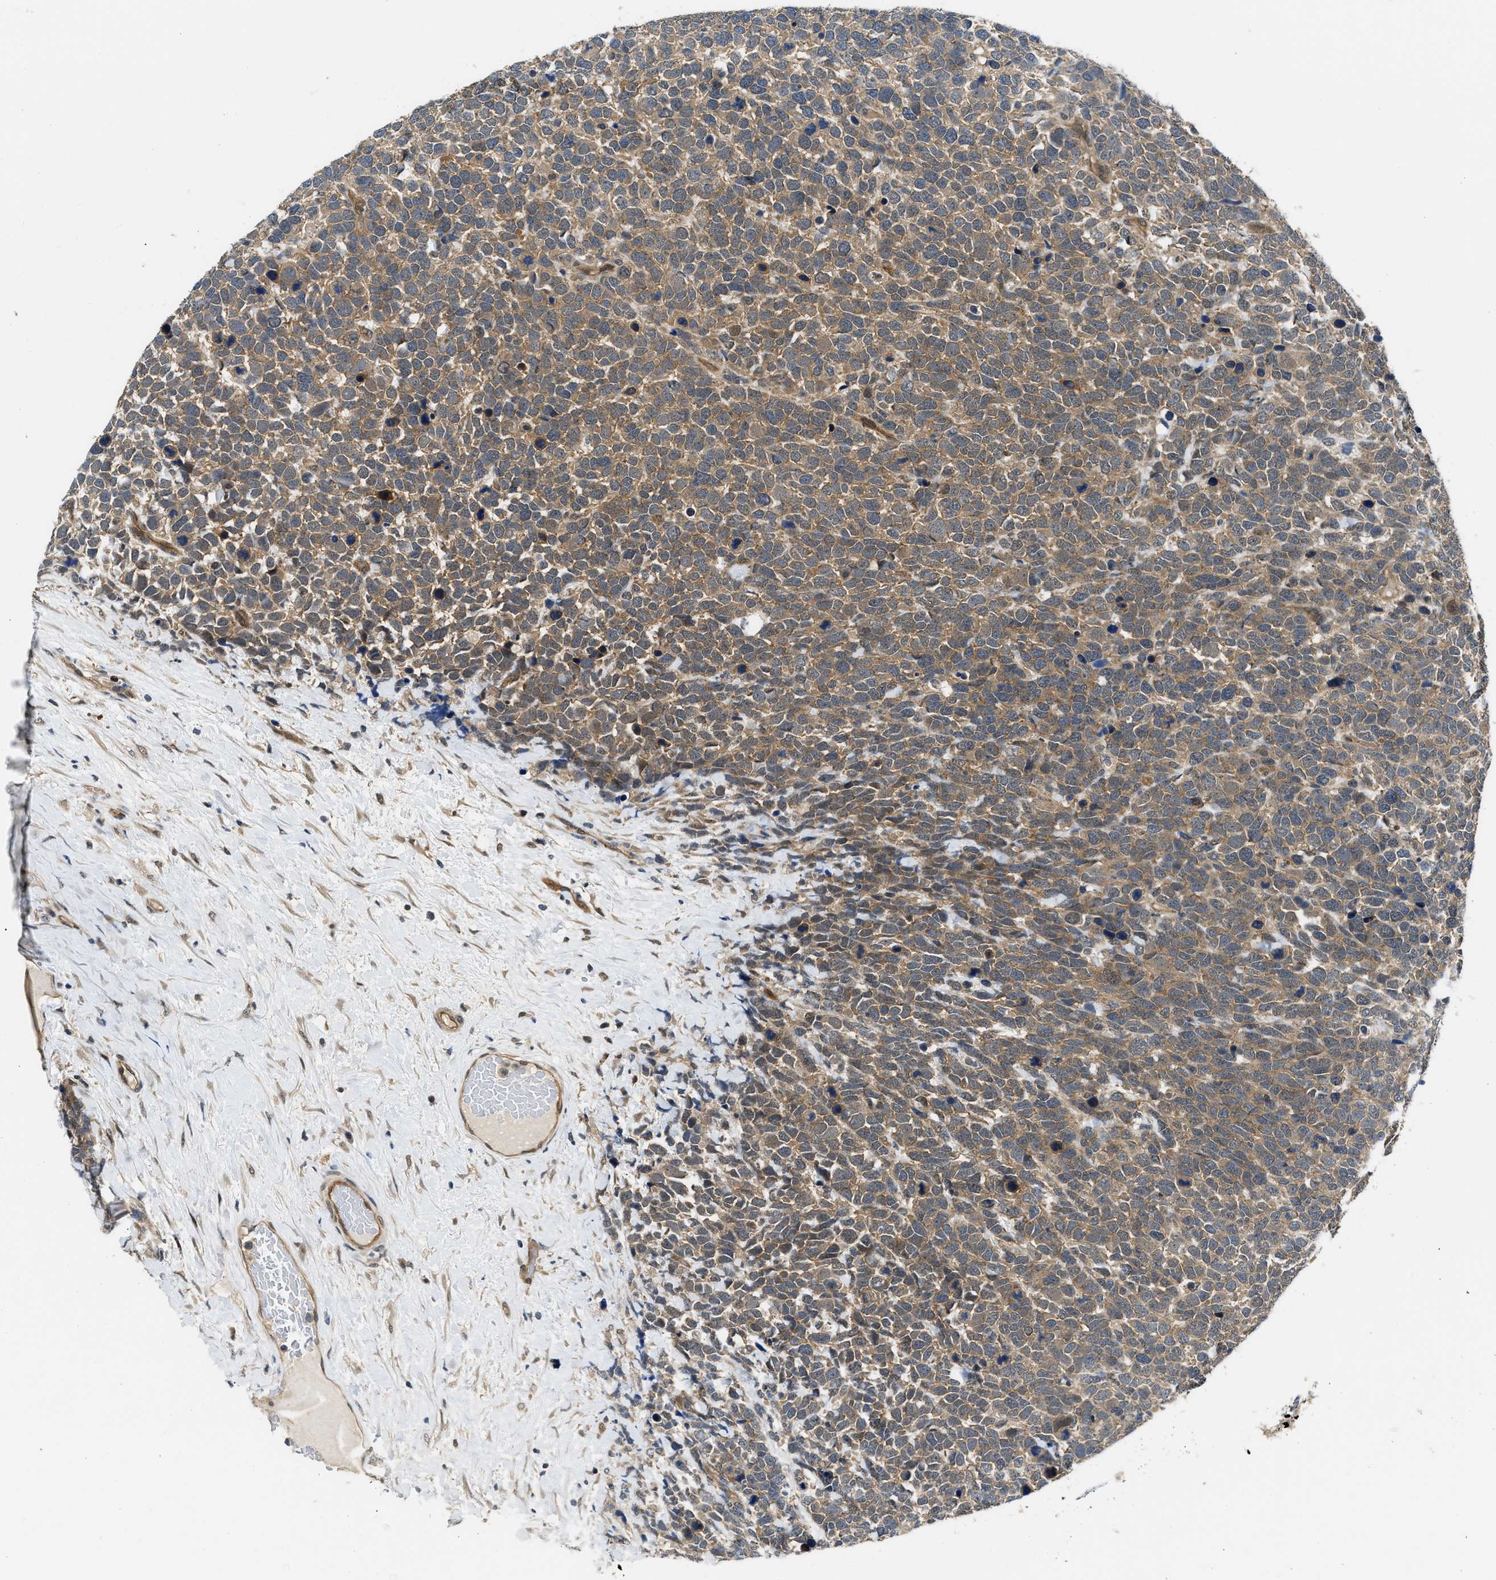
{"staining": {"intensity": "moderate", "quantity": ">75%", "location": "cytoplasmic/membranous"}, "tissue": "urothelial cancer", "cell_type": "Tumor cells", "image_type": "cancer", "snomed": [{"axis": "morphology", "description": "Urothelial carcinoma, High grade"}, {"axis": "topography", "description": "Urinary bladder"}], "caption": "Immunohistochemical staining of human urothelial cancer displays medium levels of moderate cytoplasmic/membranous positivity in approximately >75% of tumor cells.", "gene": "COPS2", "patient": {"sex": "female", "age": 82}}